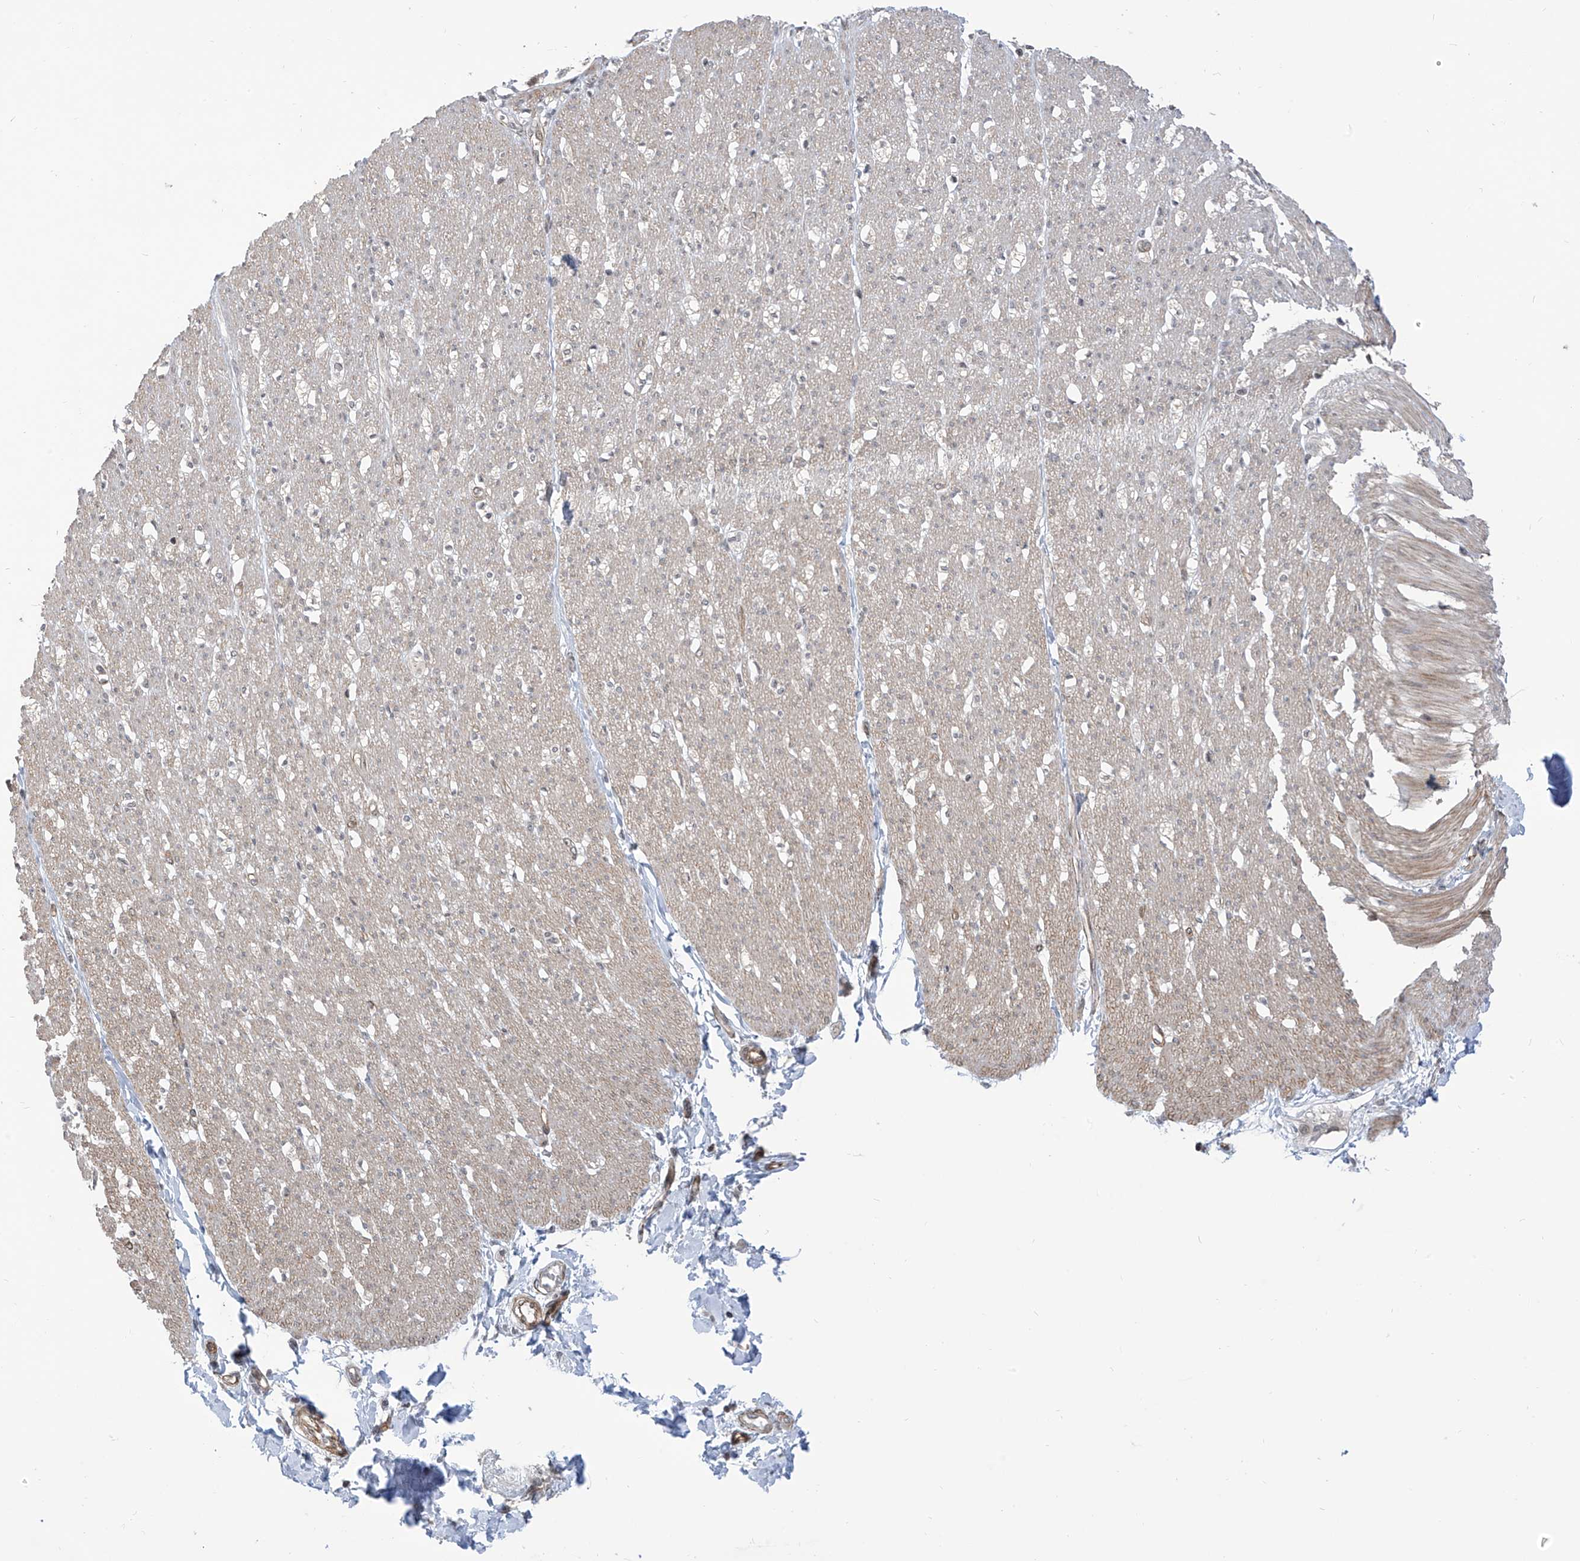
{"staining": {"intensity": "moderate", "quantity": "25%-75%", "location": "cytoplasmic/membranous"}, "tissue": "smooth muscle", "cell_type": "Smooth muscle cells", "image_type": "normal", "snomed": [{"axis": "morphology", "description": "Normal tissue, NOS"}, {"axis": "morphology", "description": "Adenocarcinoma, NOS"}, {"axis": "topography", "description": "Colon"}, {"axis": "topography", "description": "Peripheral nerve tissue"}], "caption": "An immunohistochemistry (IHC) image of benign tissue is shown. Protein staining in brown highlights moderate cytoplasmic/membranous positivity in smooth muscle within smooth muscle cells.", "gene": "METAP1D", "patient": {"sex": "male", "age": 14}}